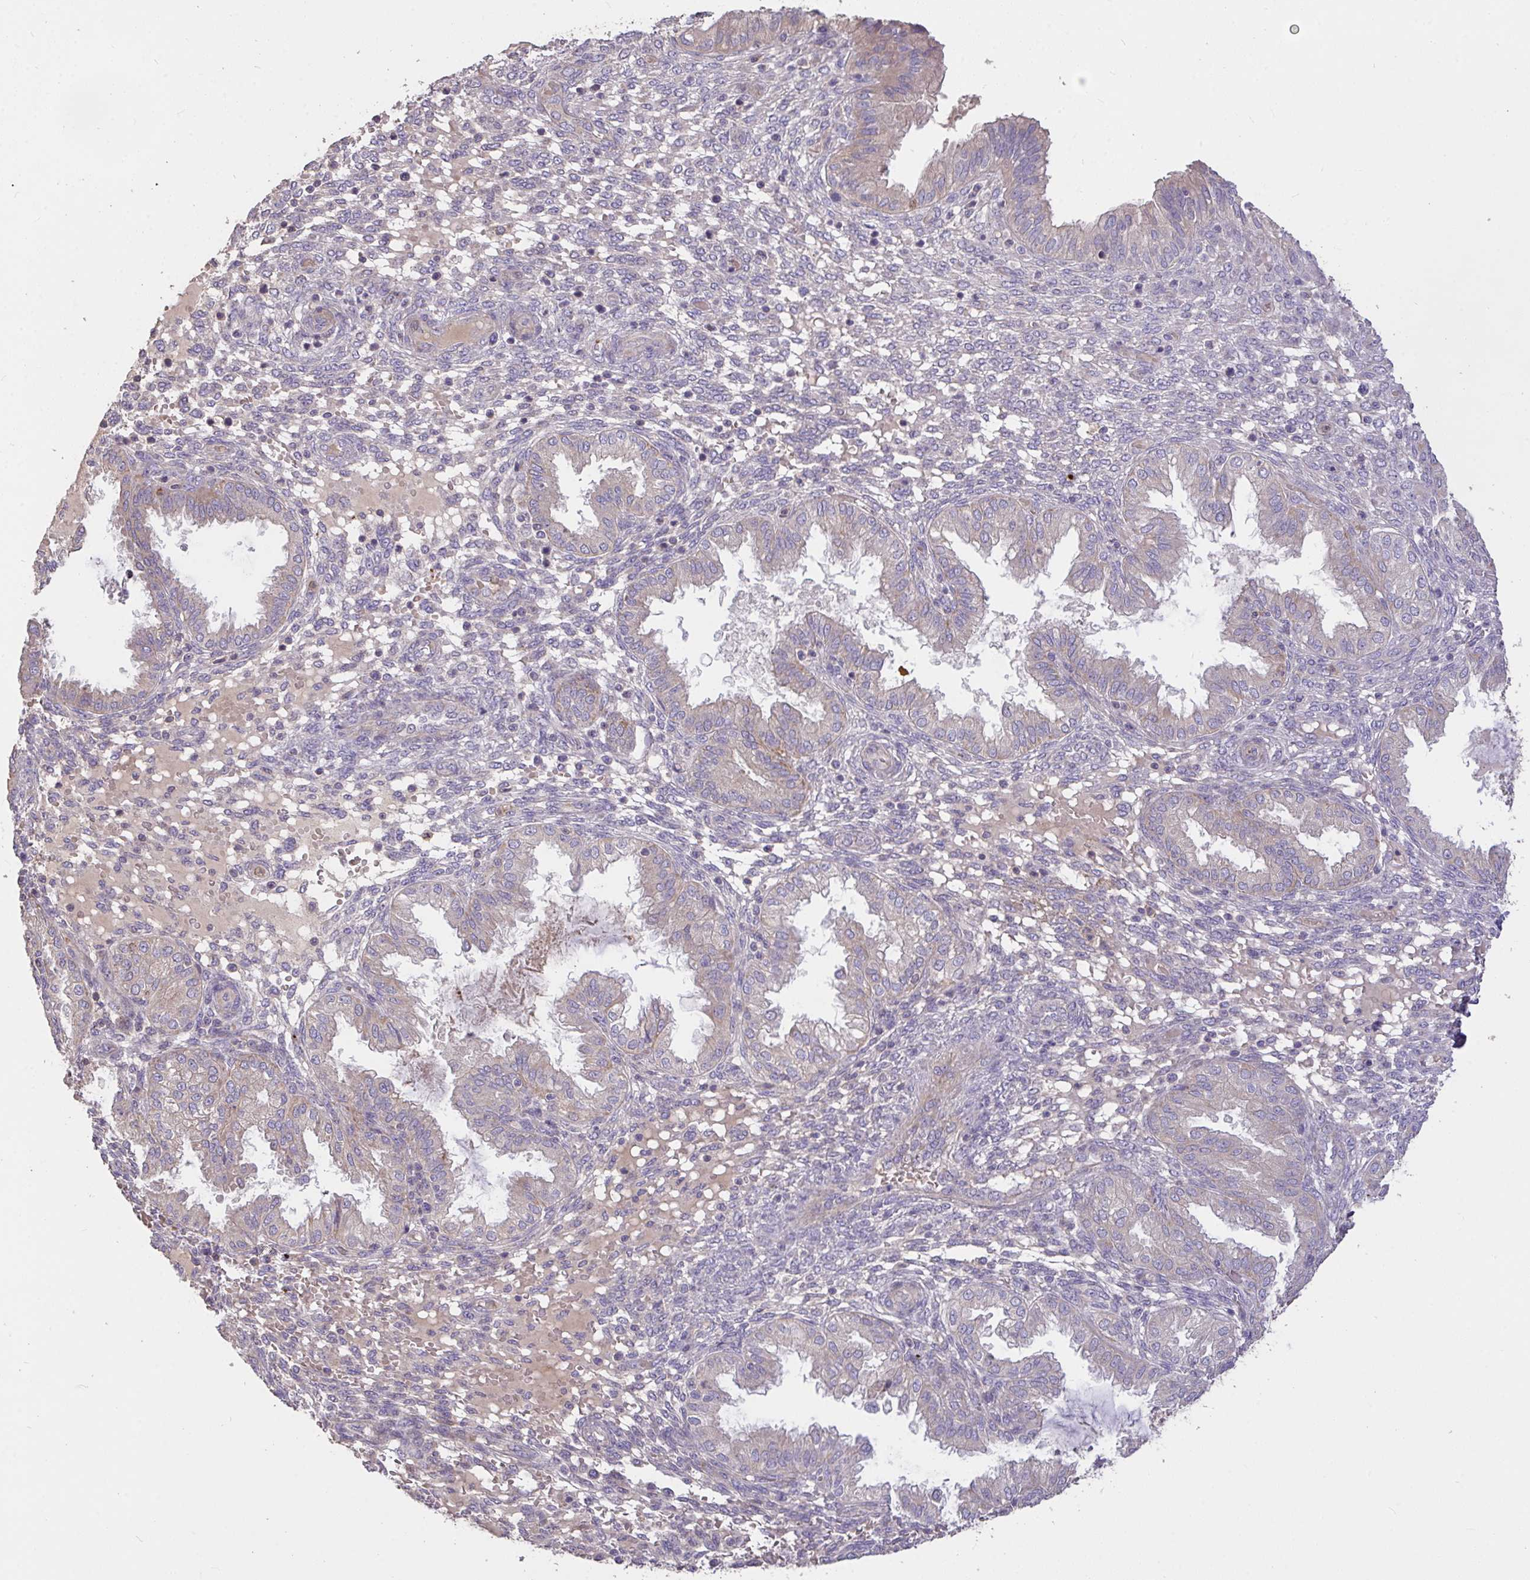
{"staining": {"intensity": "negative", "quantity": "none", "location": "none"}, "tissue": "endometrium", "cell_type": "Cells in endometrial stroma", "image_type": "normal", "snomed": [{"axis": "morphology", "description": "Normal tissue, NOS"}, {"axis": "topography", "description": "Endometrium"}], "caption": "High power microscopy photomicrograph of an immunohistochemistry photomicrograph of unremarkable endometrium, revealing no significant staining in cells in endometrial stroma.", "gene": "FCER1A", "patient": {"sex": "female", "age": 33}}